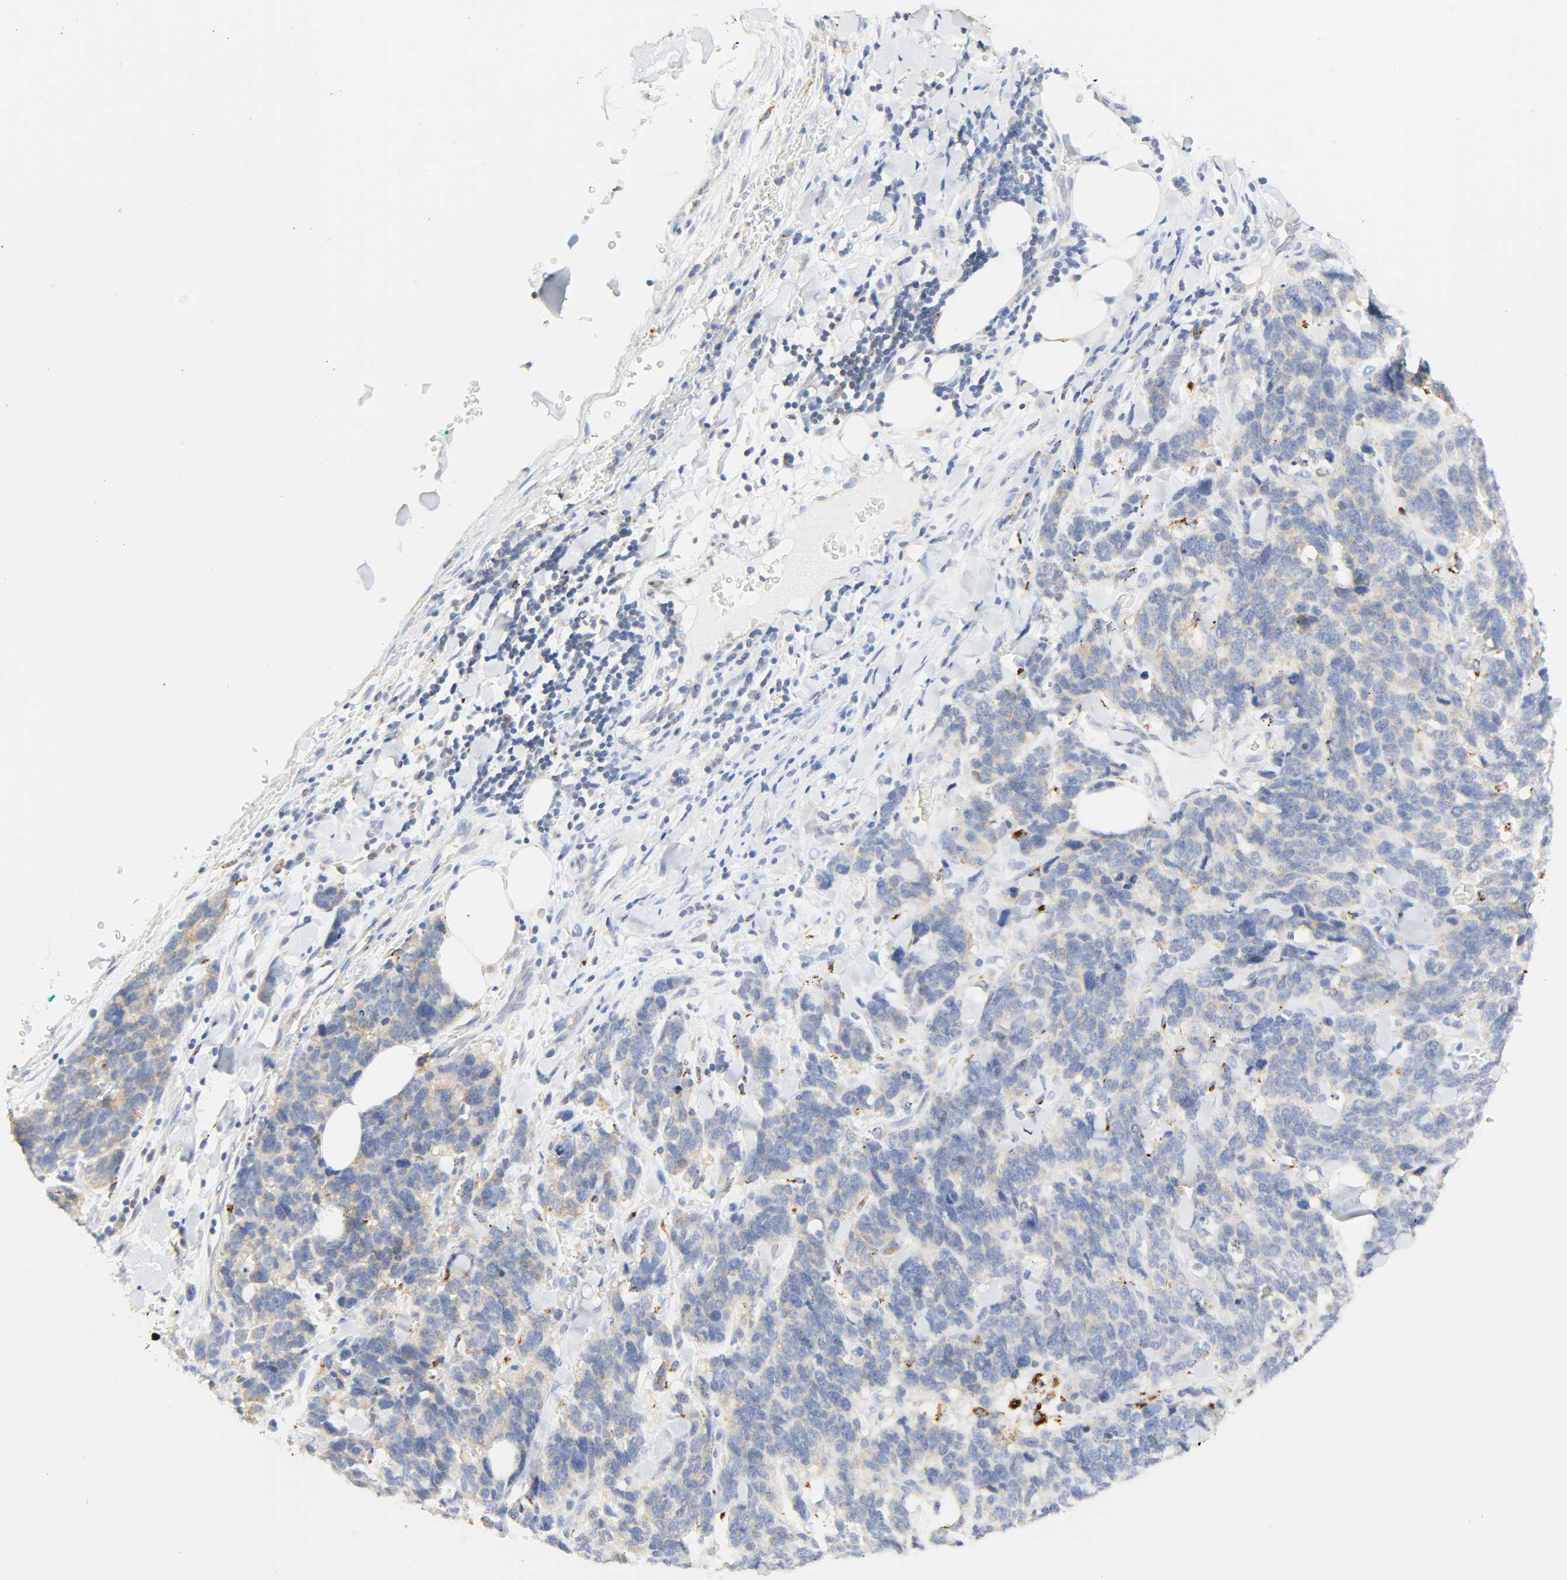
{"staining": {"intensity": "weak", "quantity": "<25%", "location": "cytoplasmic/membranous"}, "tissue": "lung cancer", "cell_type": "Tumor cells", "image_type": "cancer", "snomed": [{"axis": "morphology", "description": "Neoplasm, malignant, NOS"}, {"axis": "topography", "description": "Lung"}], "caption": "A high-resolution micrograph shows IHC staining of neoplasm (malignant) (lung), which displays no significant expression in tumor cells.", "gene": "CAMK2A", "patient": {"sex": "female", "age": 58}}